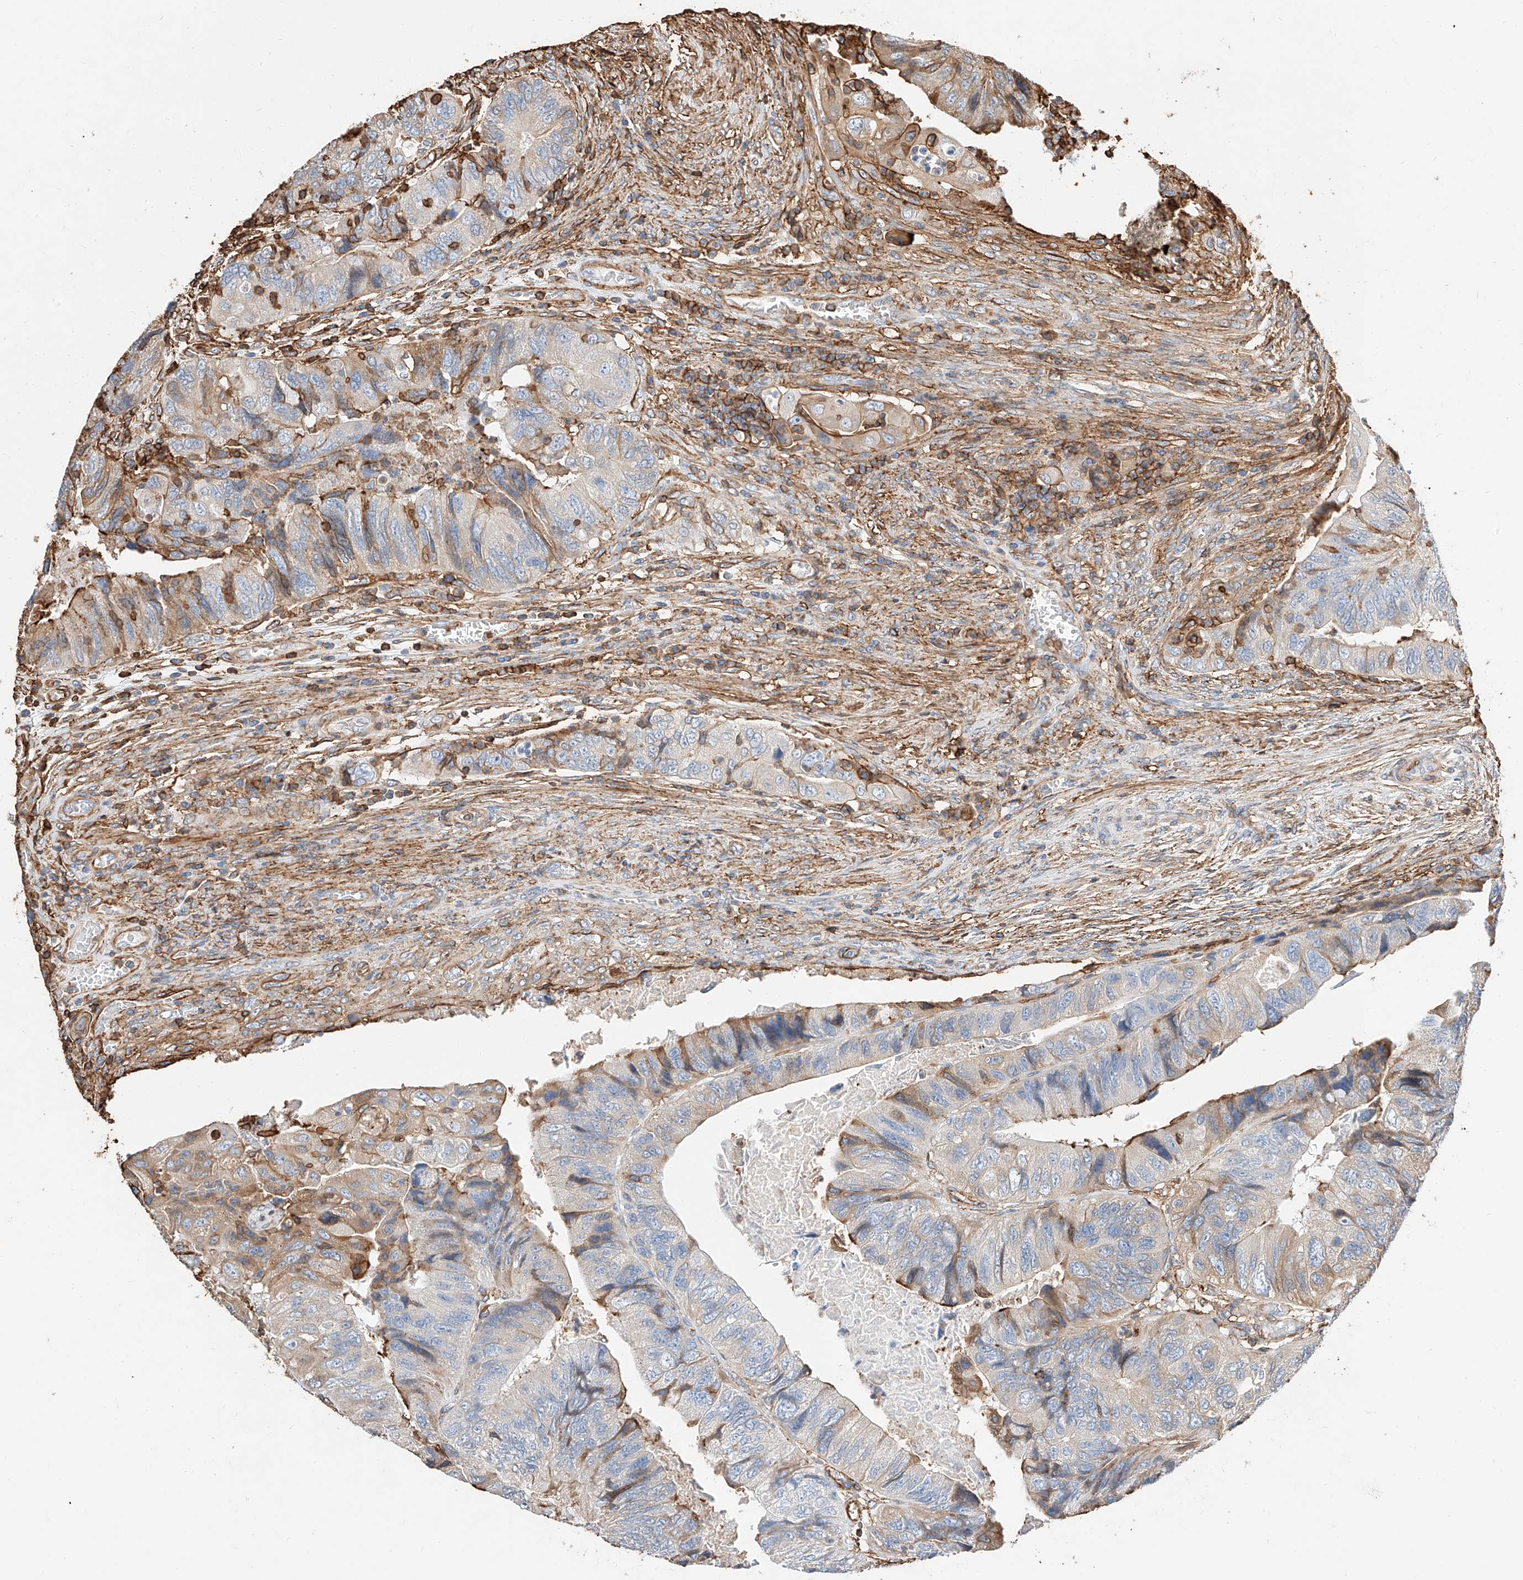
{"staining": {"intensity": "weak", "quantity": "<25%", "location": "cytoplasmic/membranous"}, "tissue": "colorectal cancer", "cell_type": "Tumor cells", "image_type": "cancer", "snomed": [{"axis": "morphology", "description": "Adenocarcinoma, NOS"}, {"axis": "topography", "description": "Rectum"}], "caption": "Immunohistochemical staining of human adenocarcinoma (colorectal) exhibits no significant expression in tumor cells.", "gene": "WFS1", "patient": {"sex": "male", "age": 63}}